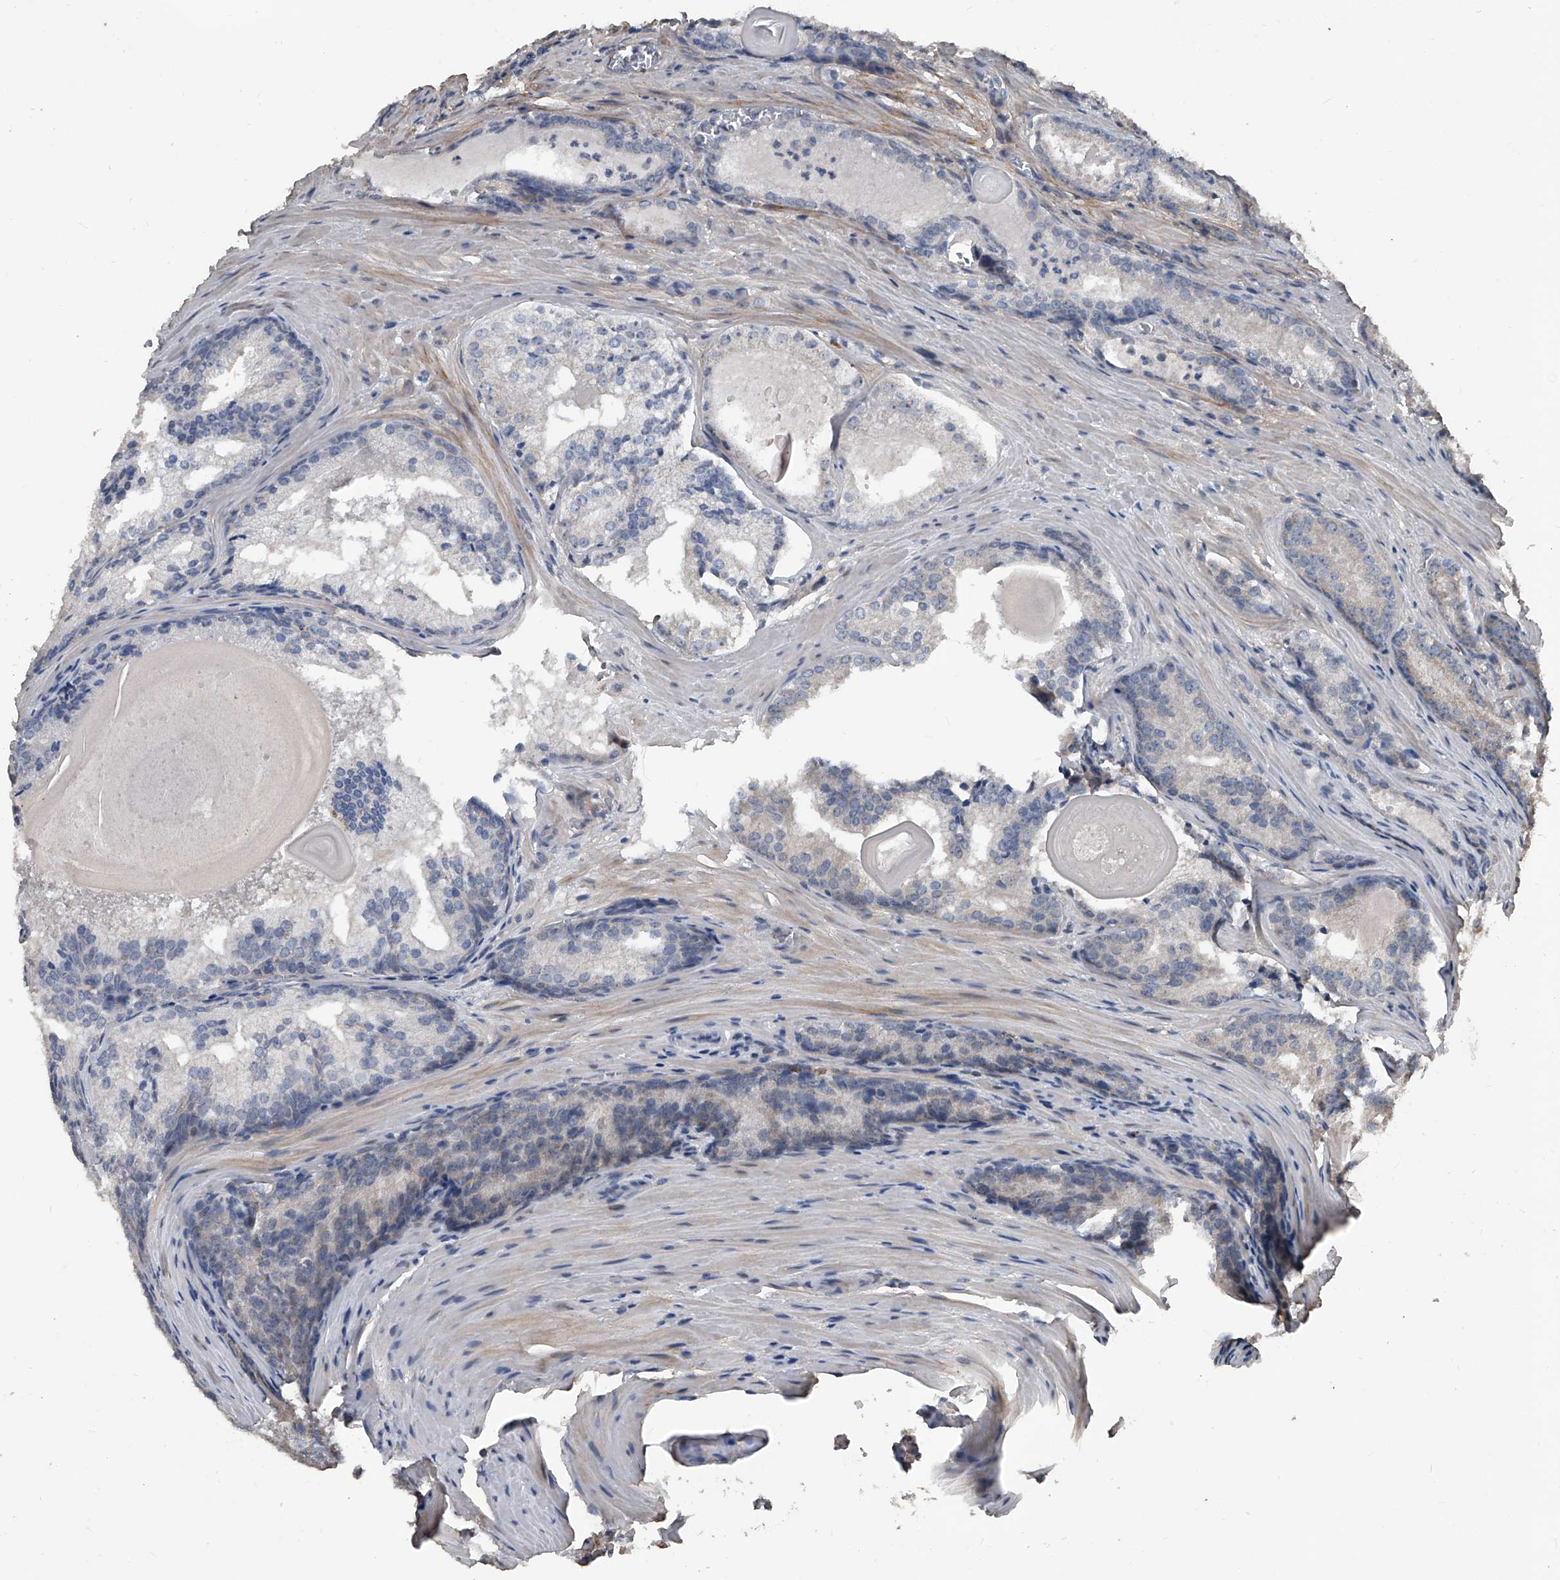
{"staining": {"intensity": "negative", "quantity": "none", "location": "none"}, "tissue": "prostate cancer", "cell_type": "Tumor cells", "image_type": "cancer", "snomed": [{"axis": "morphology", "description": "Adenocarcinoma, Low grade"}, {"axis": "topography", "description": "Prostate"}], "caption": "This is a histopathology image of IHC staining of prostate cancer (low-grade adenocarcinoma), which shows no staining in tumor cells.", "gene": "PHACTR1", "patient": {"sex": "male", "age": 54}}